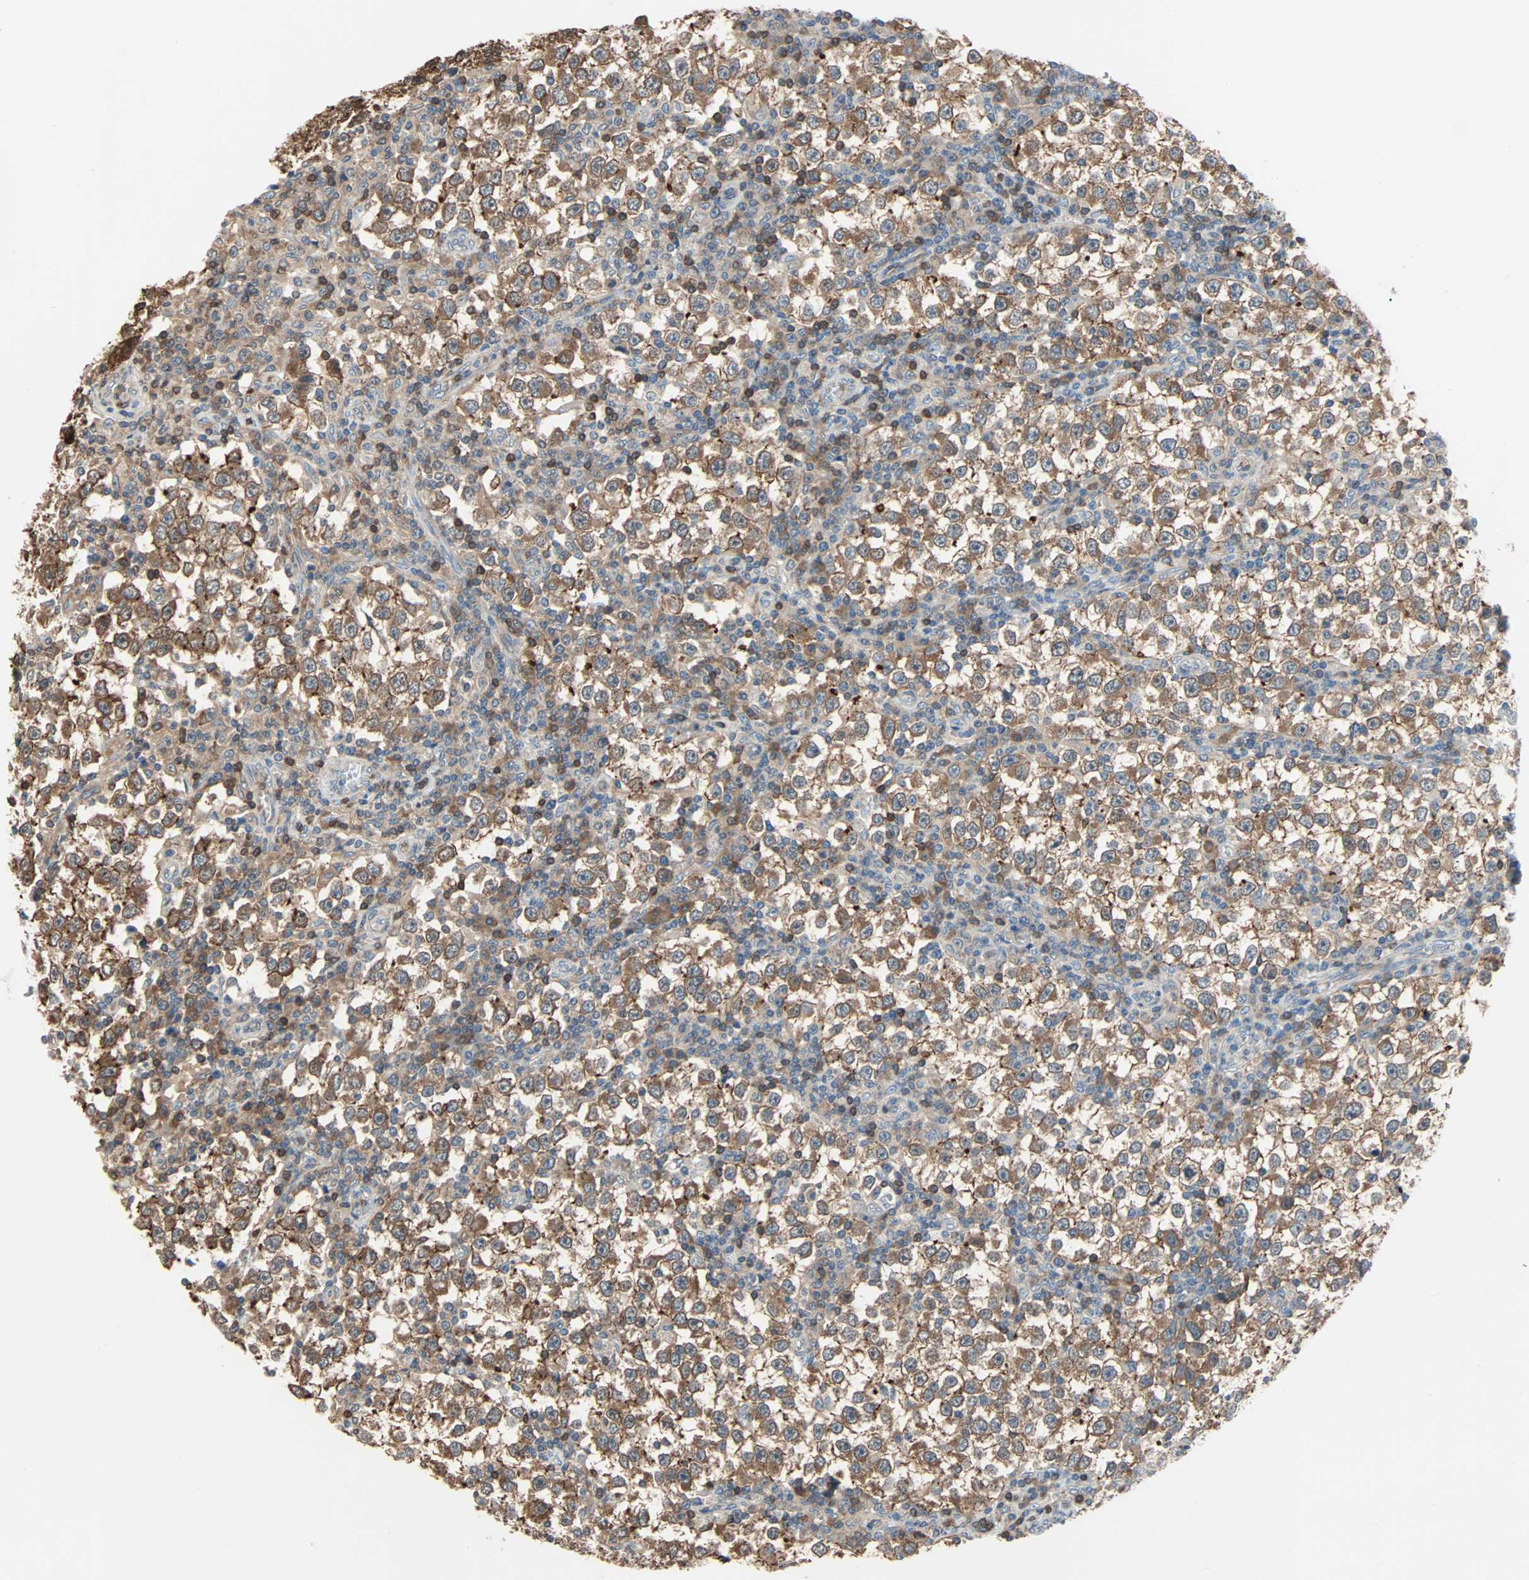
{"staining": {"intensity": "strong", "quantity": ">75%", "location": "cytoplasmic/membranous"}, "tissue": "testis cancer", "cell_type": "Tumor cells", "image_type": "cancer", "snomed": [{"axis": "morphology", "description": "Seminoma, NOS"}, {"axis": "topography", "description": "Testis"}], "caption": "Brown immunohistochemical staining in human seminoma (testis) shows strong cytoplasmic/membranous staining in about >75% of tumor cells.", "gene": "TNFRSF12A", "patient": {"sex": "male", "age": 65}}